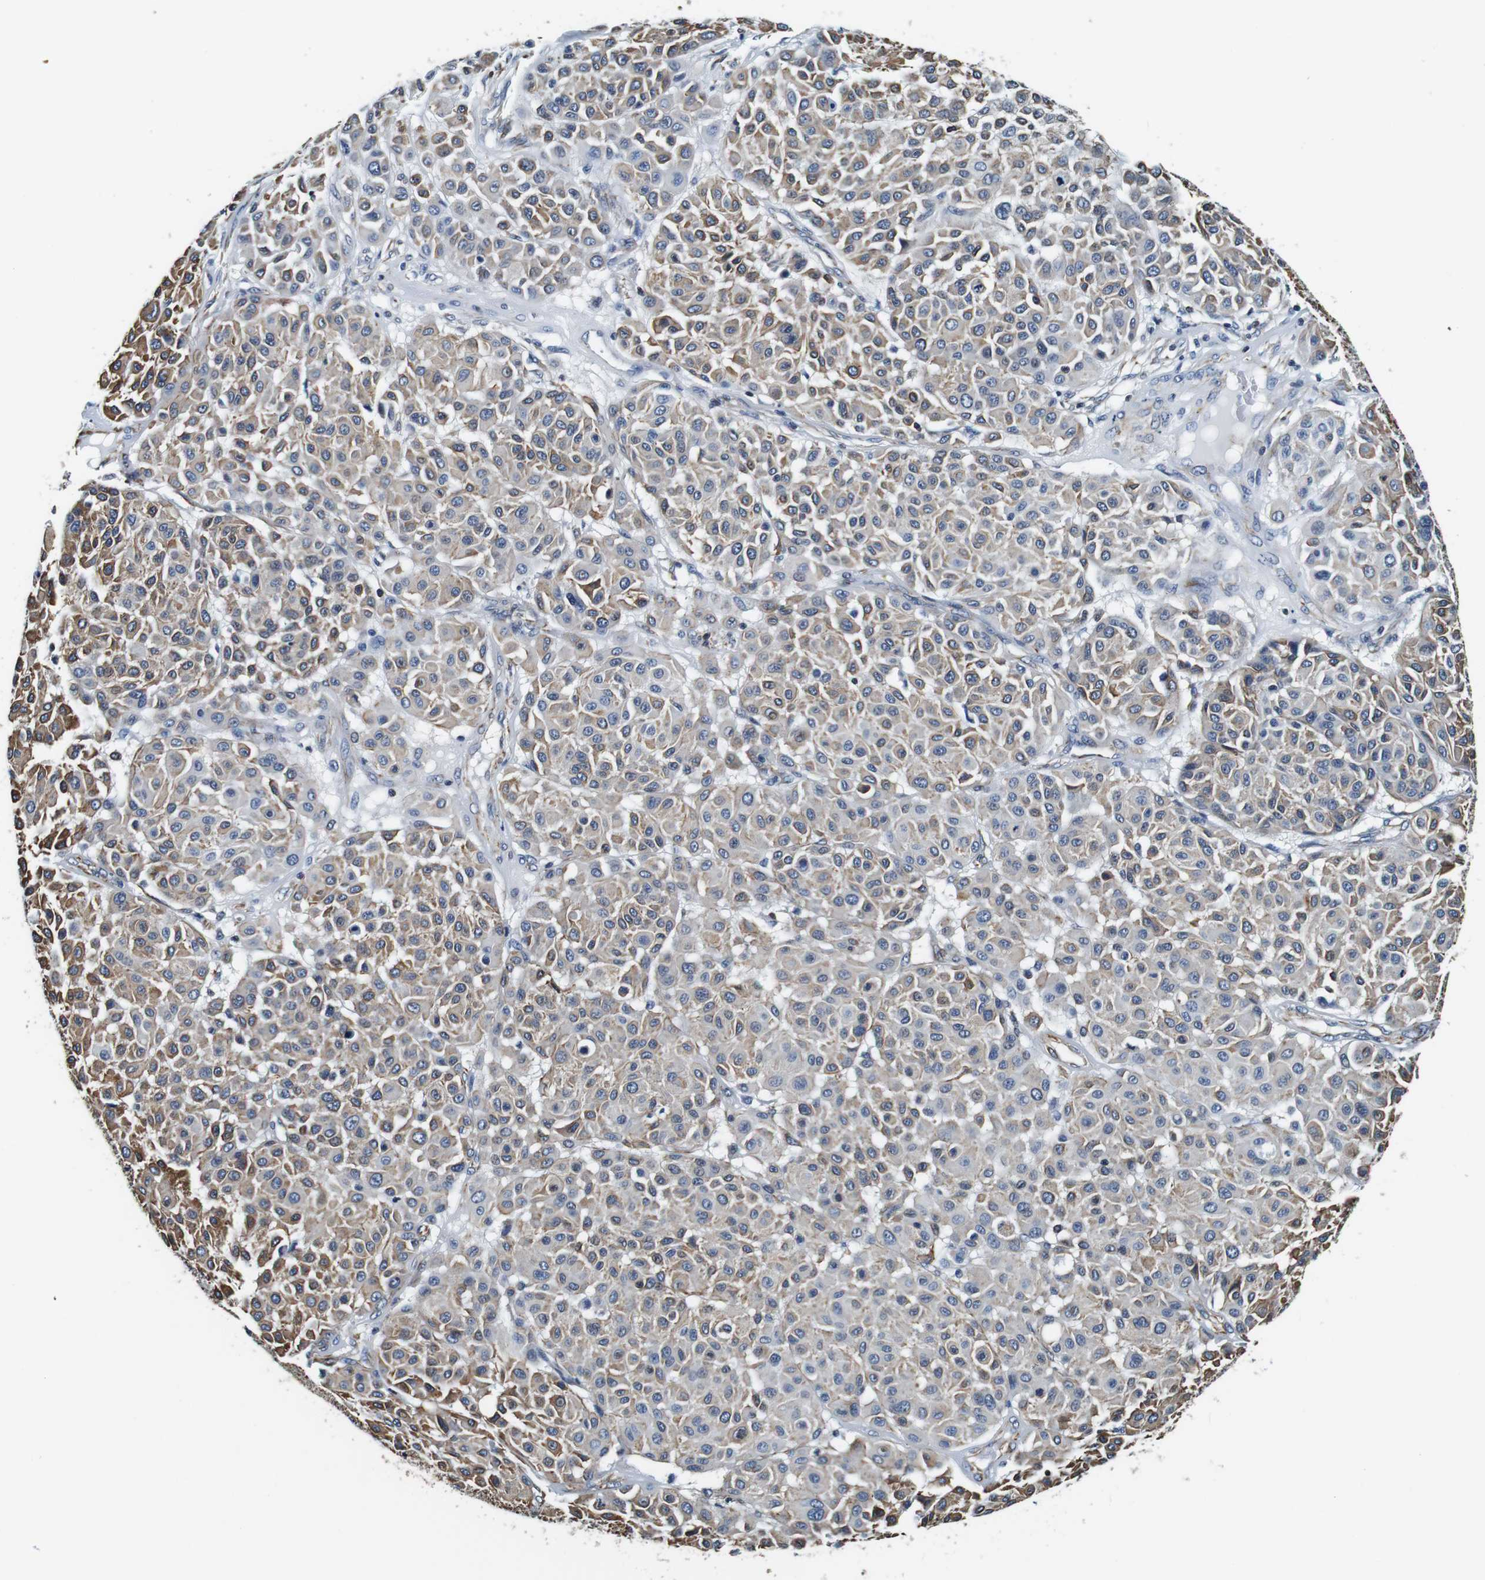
{"staining": {"intensity": "moderate", "quantity": "25%-75%", "location": "cytoplasmic/membranous"}, "tissue": "melanoma", "cell_type": "Tumor cells", "image_type": "cancer", "snomed": [{"axis": "morphology", "description": "Malignant melanoma, Metastatic site"}, {"axis": "topography", "description": "Soft tissue"}], "caption": "An image of malignant melanoma (metastatic site) stained for a protein shows moderate cytoplasmic/membranous brown staining in tumor cells. (Stains: DAB in brown, nuclei in blue, Microscopy: brightfield microscopy at high magnification).", "gene": "GJE1", "patient": {"sex": "male", "age": 41}}